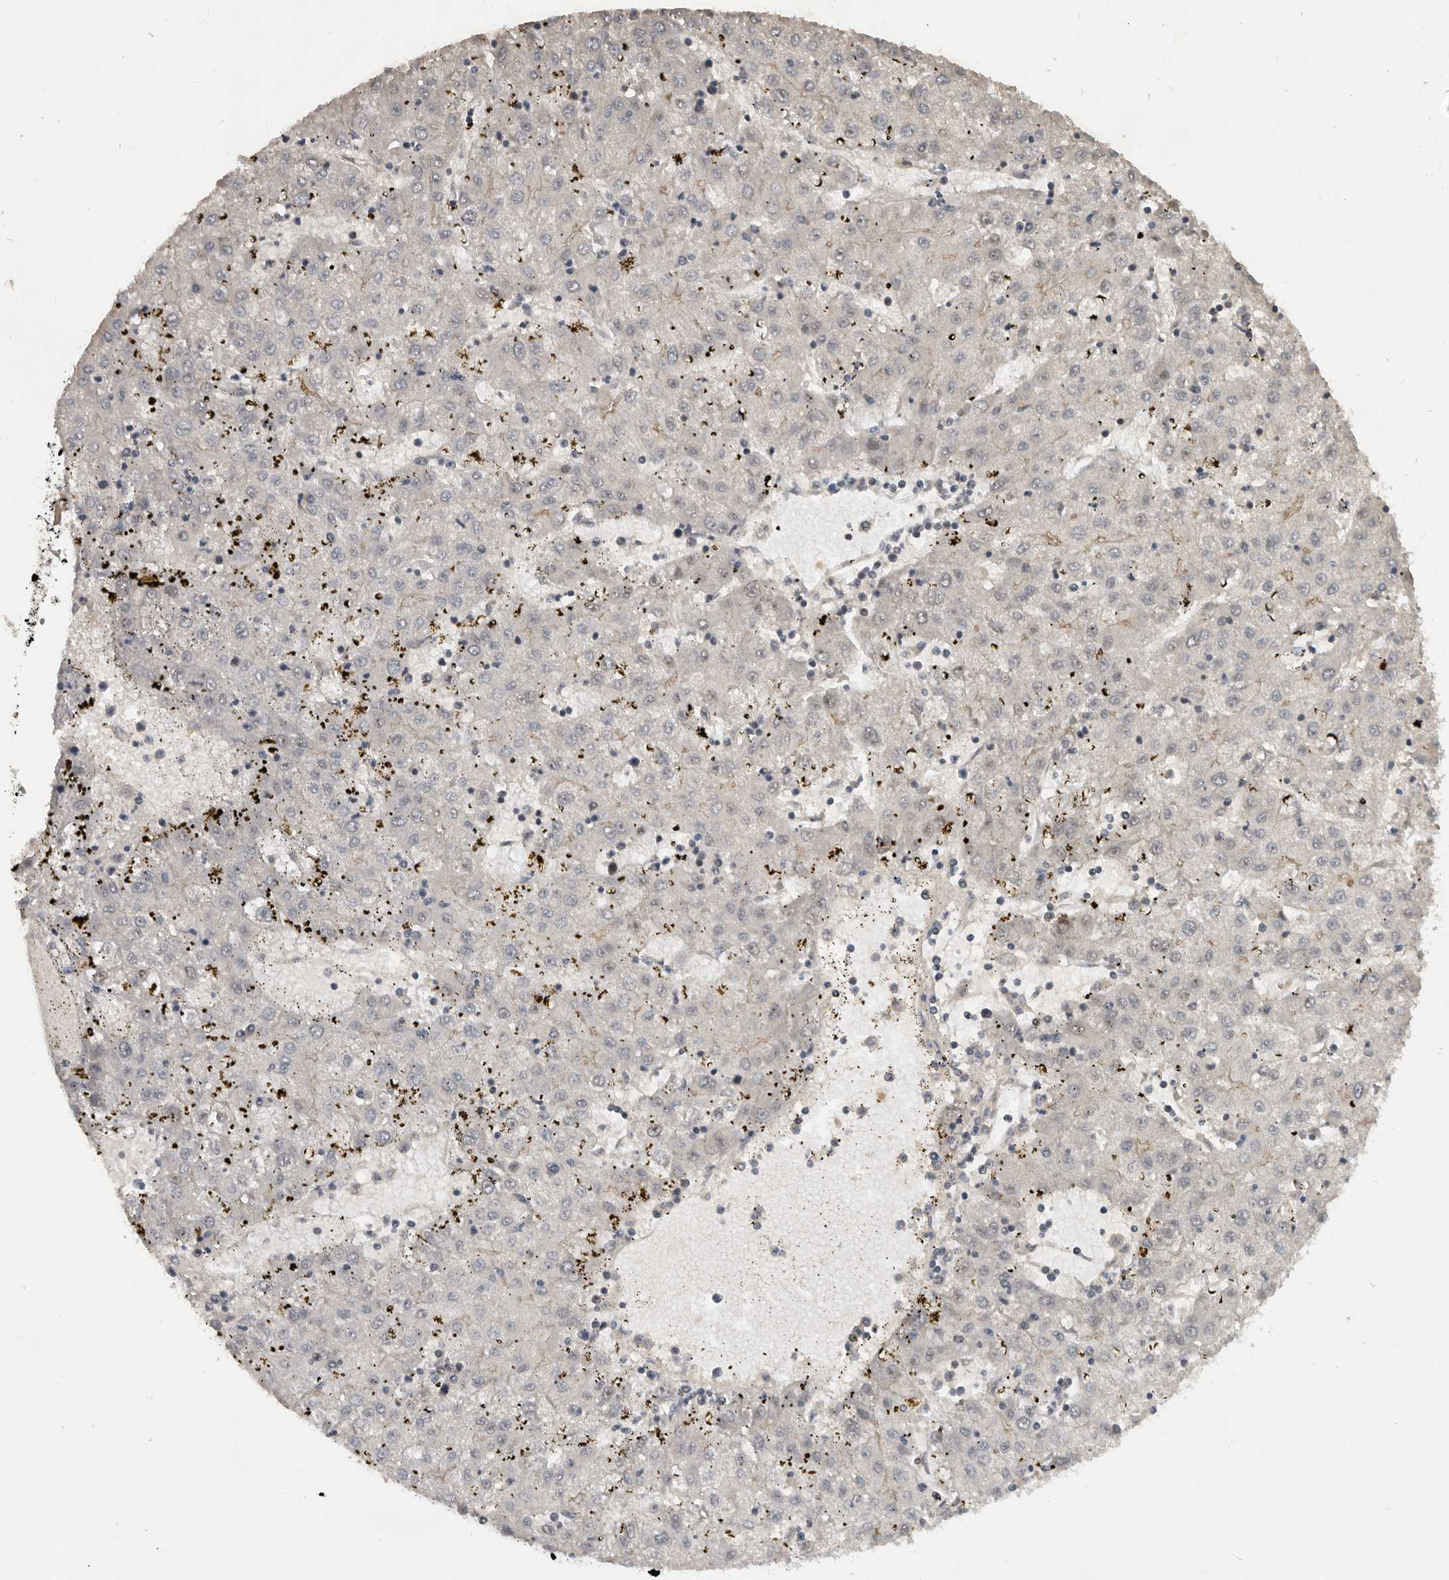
{"staining": {"intensity": "negative", "quantity": "none", "location": "none"}, "tissue": "liver cancer", "cell_type": "Tumor cells", "image_type": "cancer", "snomed": [{"axis": "morphology", "description": "Carcinoma, Hepatocellular, NOS"}, {"axis": "topography", "description": "Liver"}], "caption": "There is no significant expression in tumor cells of hepatocellular carcinoma (liver). (Brightfield microscopy of DAB immunohistochemistry (IHC) at high magnification).", "gene": "HENMT1", "patient": {"sex": "male", "age": 72}}